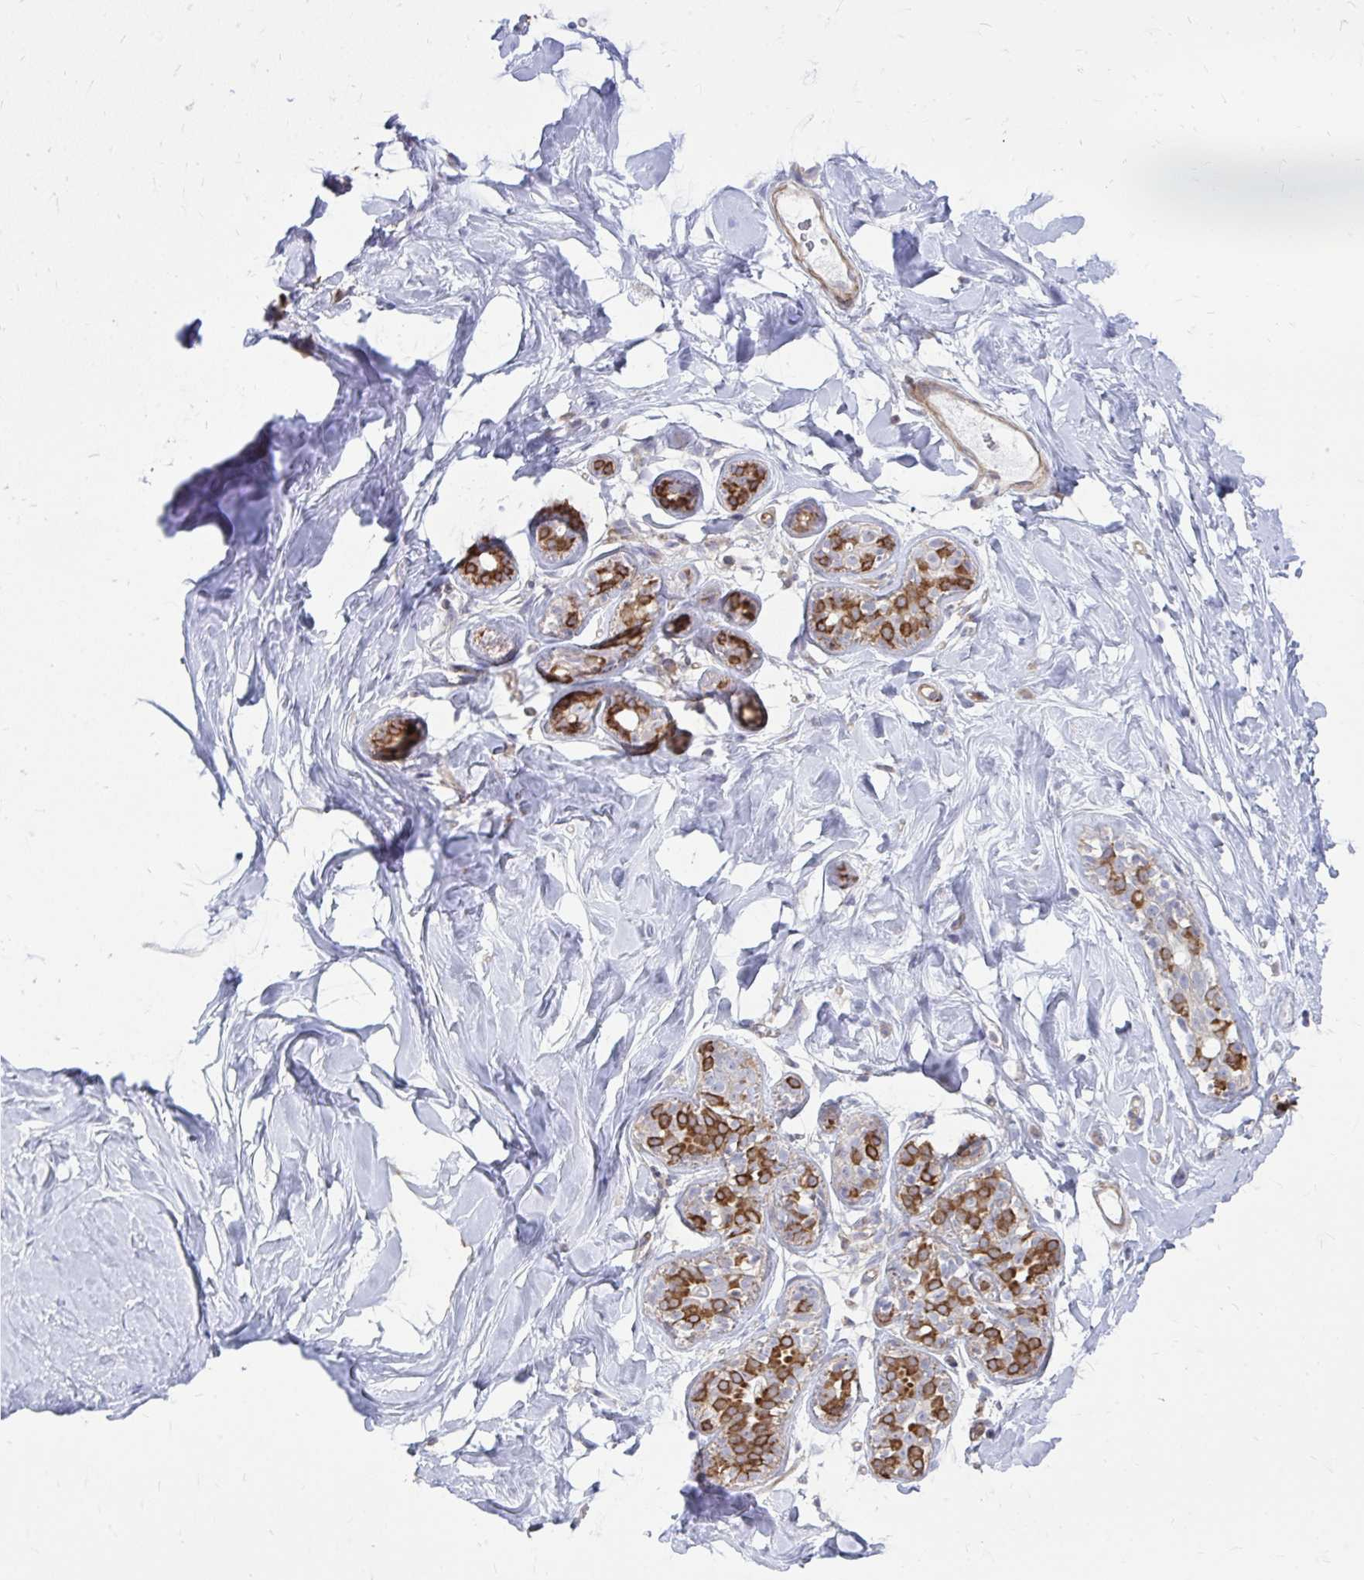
{"staining": {"intensity": "negative", "quantity": "none", "location": "none"}, "tissue": "breast", "cell_type": "Adipocytes", "image_type": "normal", "snomed": [{"axis": "morphology", "description": "Normal tissue, NOS"}, {"axis": "topography", "description": "Breast"}], "caption": "DAB (3,3'-diaminobenzidine) immunohistochemical staining of unremarkable human breast reveals no significant staining in adipocytes. (DAB IHC, high magnification).", "gene": "ASAP1", "patient": {"sex": "female", "age": 32}}